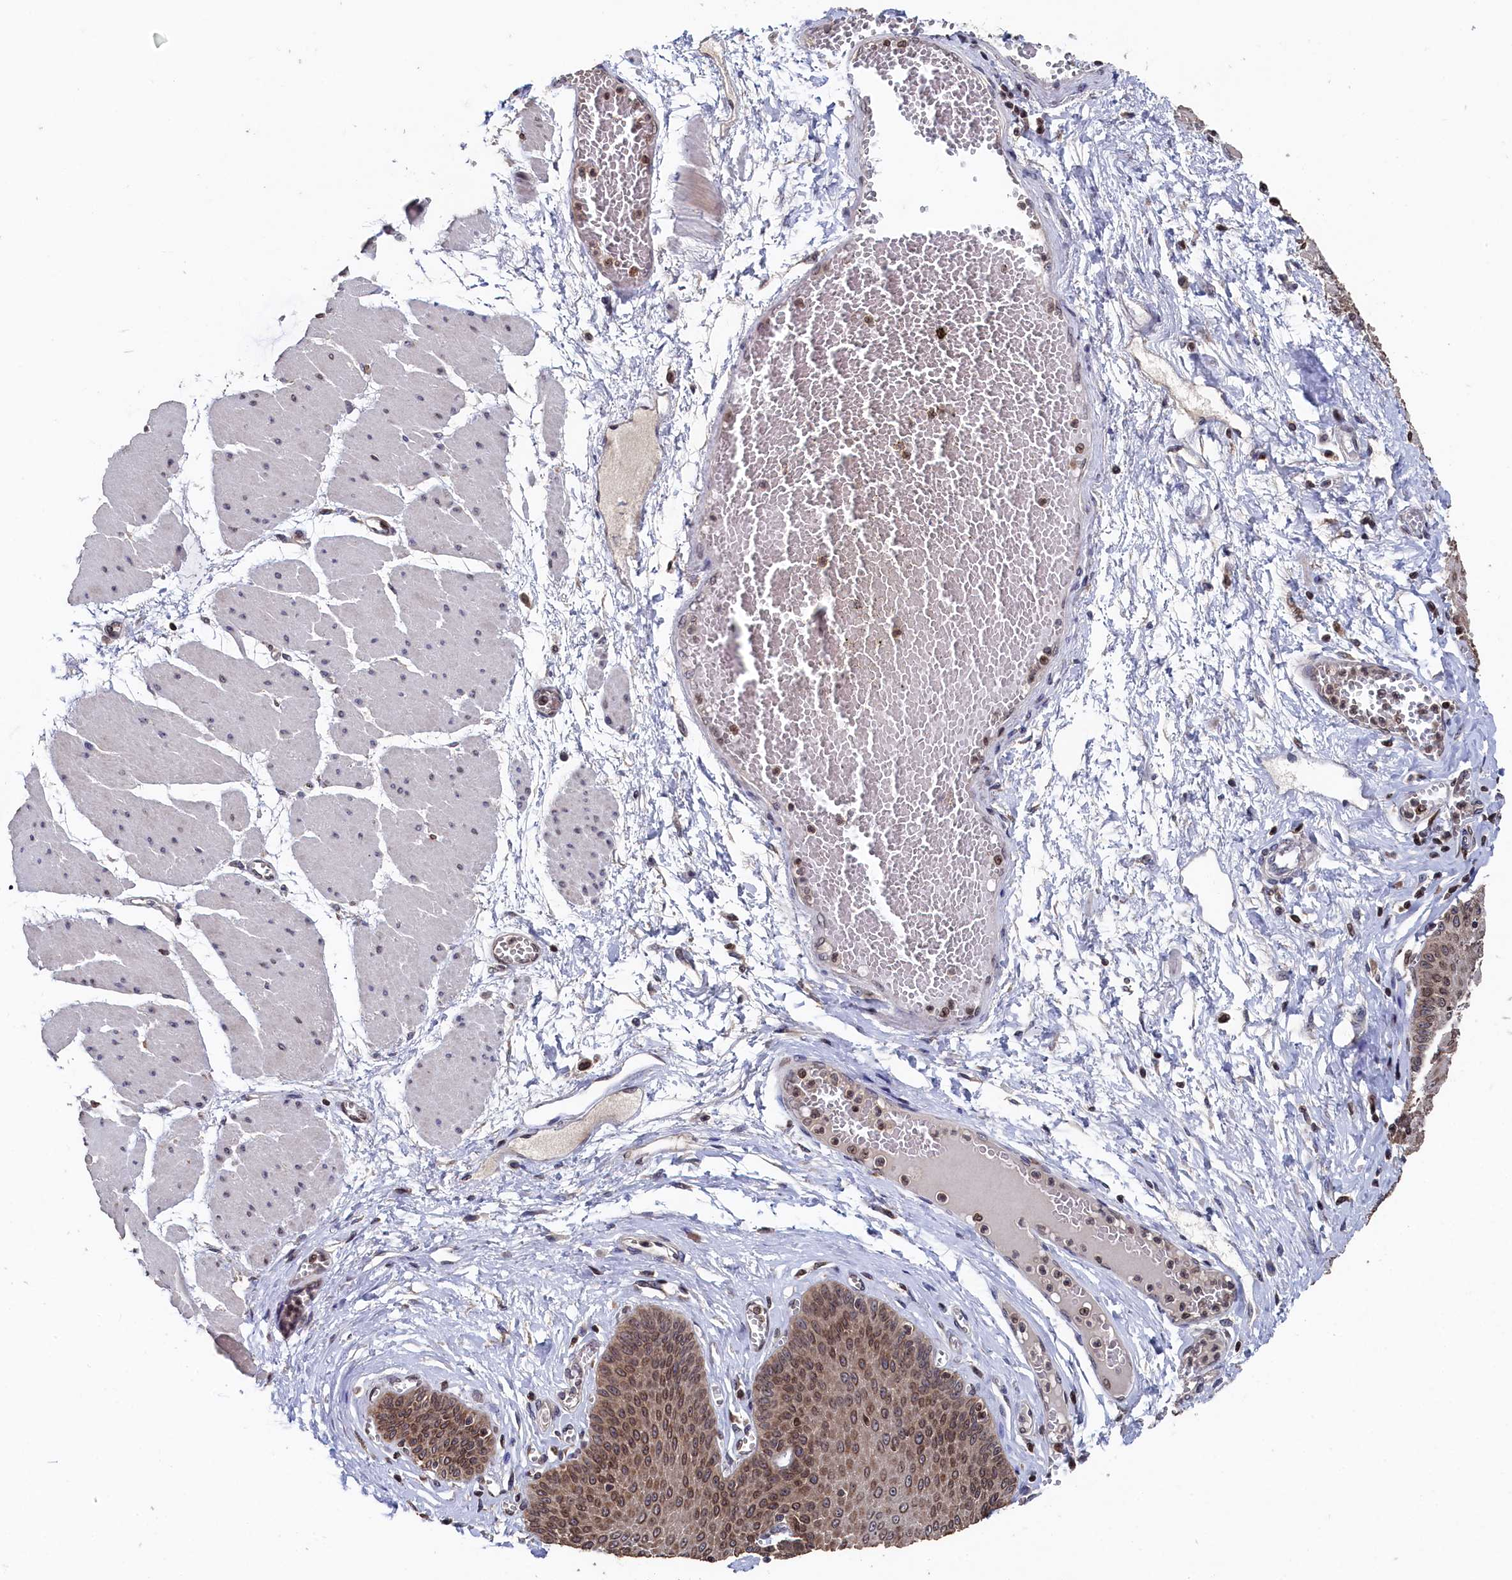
{"staining": {"intensity": "moderate", "quantity": ">75%", "location": "cytoplasmic/membranous,nuclear"}, "tissue": "esophagus", "cell_type": "Squamous epithelial cells", "image_type": "normal", "snomed": [{"axis": "morphology", "description": "Normal tissue, NOS"}, {"axis": "topography", "description": "Esophagus"}], "caption": "Esophagus was stained to show a protein in brown. There is medium levels of moderate cytoplasmic/membranous,nuclear staining in about >75% of squamous epithelial cells.", "gene": "ANKEF1", "patient": {"sex": "male", "age": 60}}